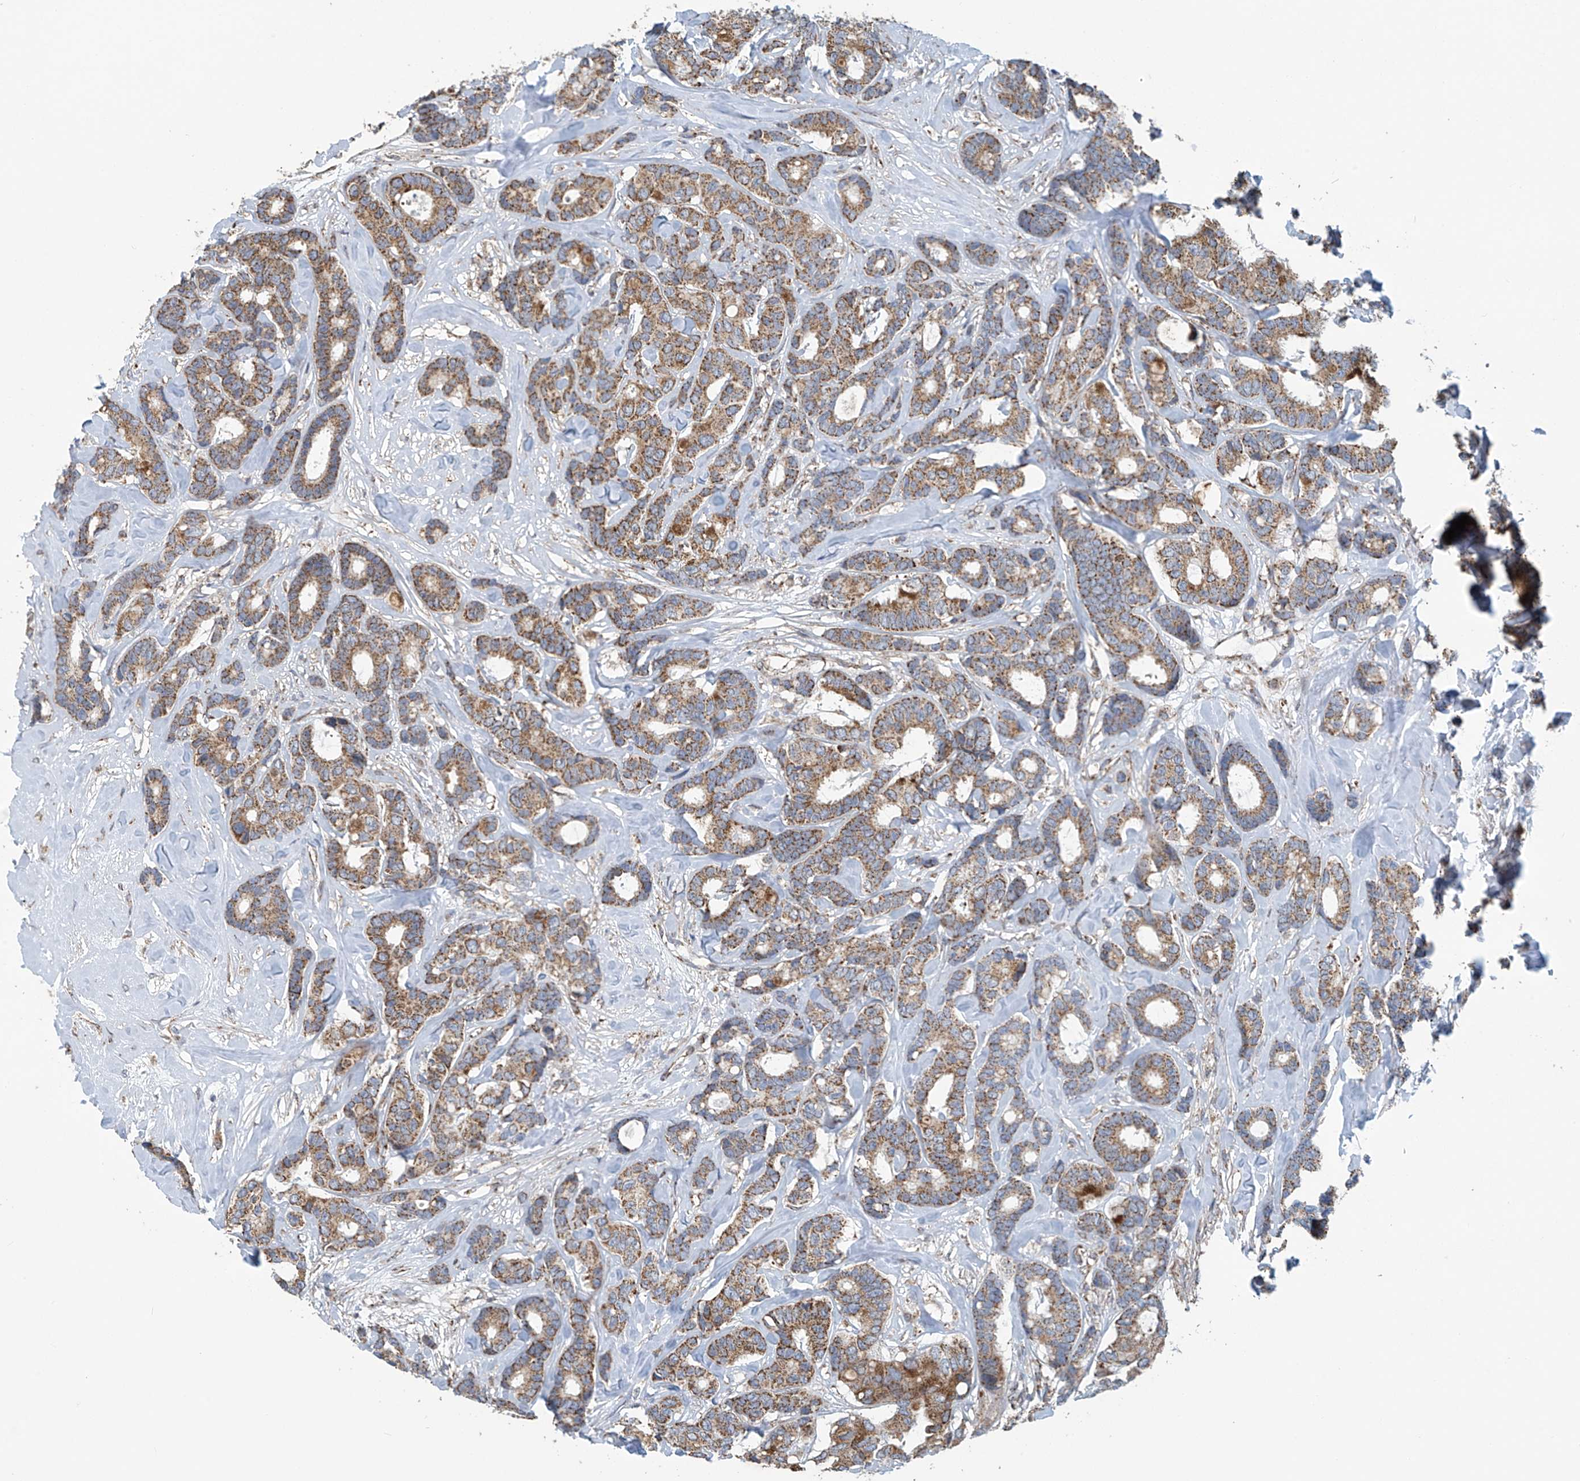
{"staining": {"intensity": "moderate", "quantity": ">75%", "location": "cytoplasmic/membranous"}, "tissue": "breast cancer", "cell_type": "Tumor cells", "image_type": "cancer", "snomed": [{"axis": "morphology", "description": "Duct carcinoma"}, {"axis": "topography", "description": "Breast"}], "caption": "This image reveals immunohistochemistry (IHC) staining of breast invasive ductal carcinoma, with medium moderate cytoplasmic/membranous staining in approximately >75% of tumor cells.", "gene": "COMMD1", "patient": {"sex": "female", "age": 87}}